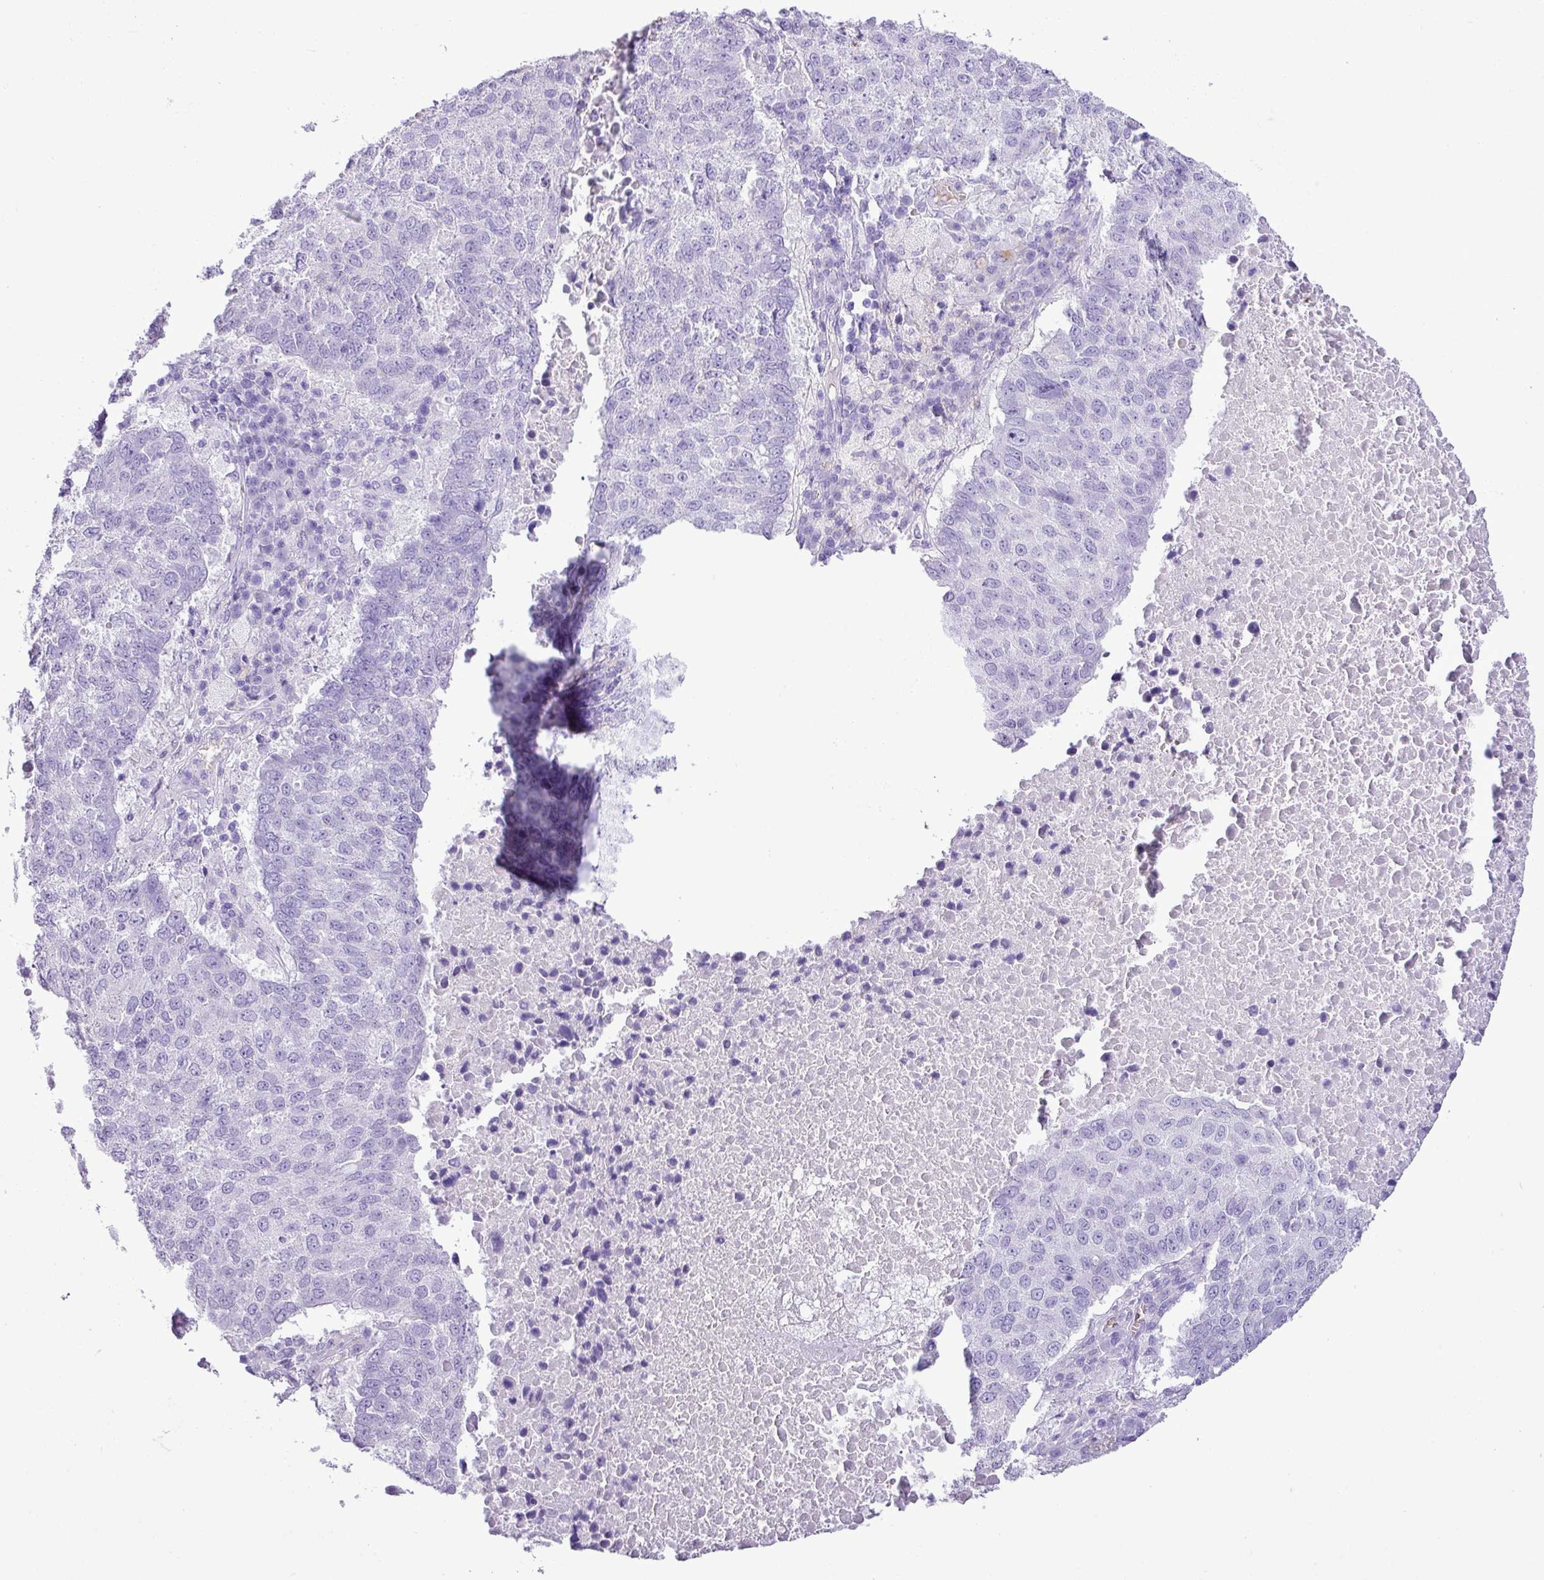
{"staining": {"intensity": "negative", "quantity": "none", "location": "none"}, "tissue": "lung cancer", "cell_type": "Tumor cells", "image_type": "cancer", "snomed": [{"axis": "morphology", "description": "Squamous cell carcinoma, NOS"}, {"axis": "topography", "description": "Lung"}], "caption": "This image is of lung squamous cell carcinoma stained with IHC to label a protein in brown with the nuclei are counter-stained blue. There is no expression in tumor cells.", "gene": "ZSCAN5A", "patient": {"sex": "male", "age": 73}}